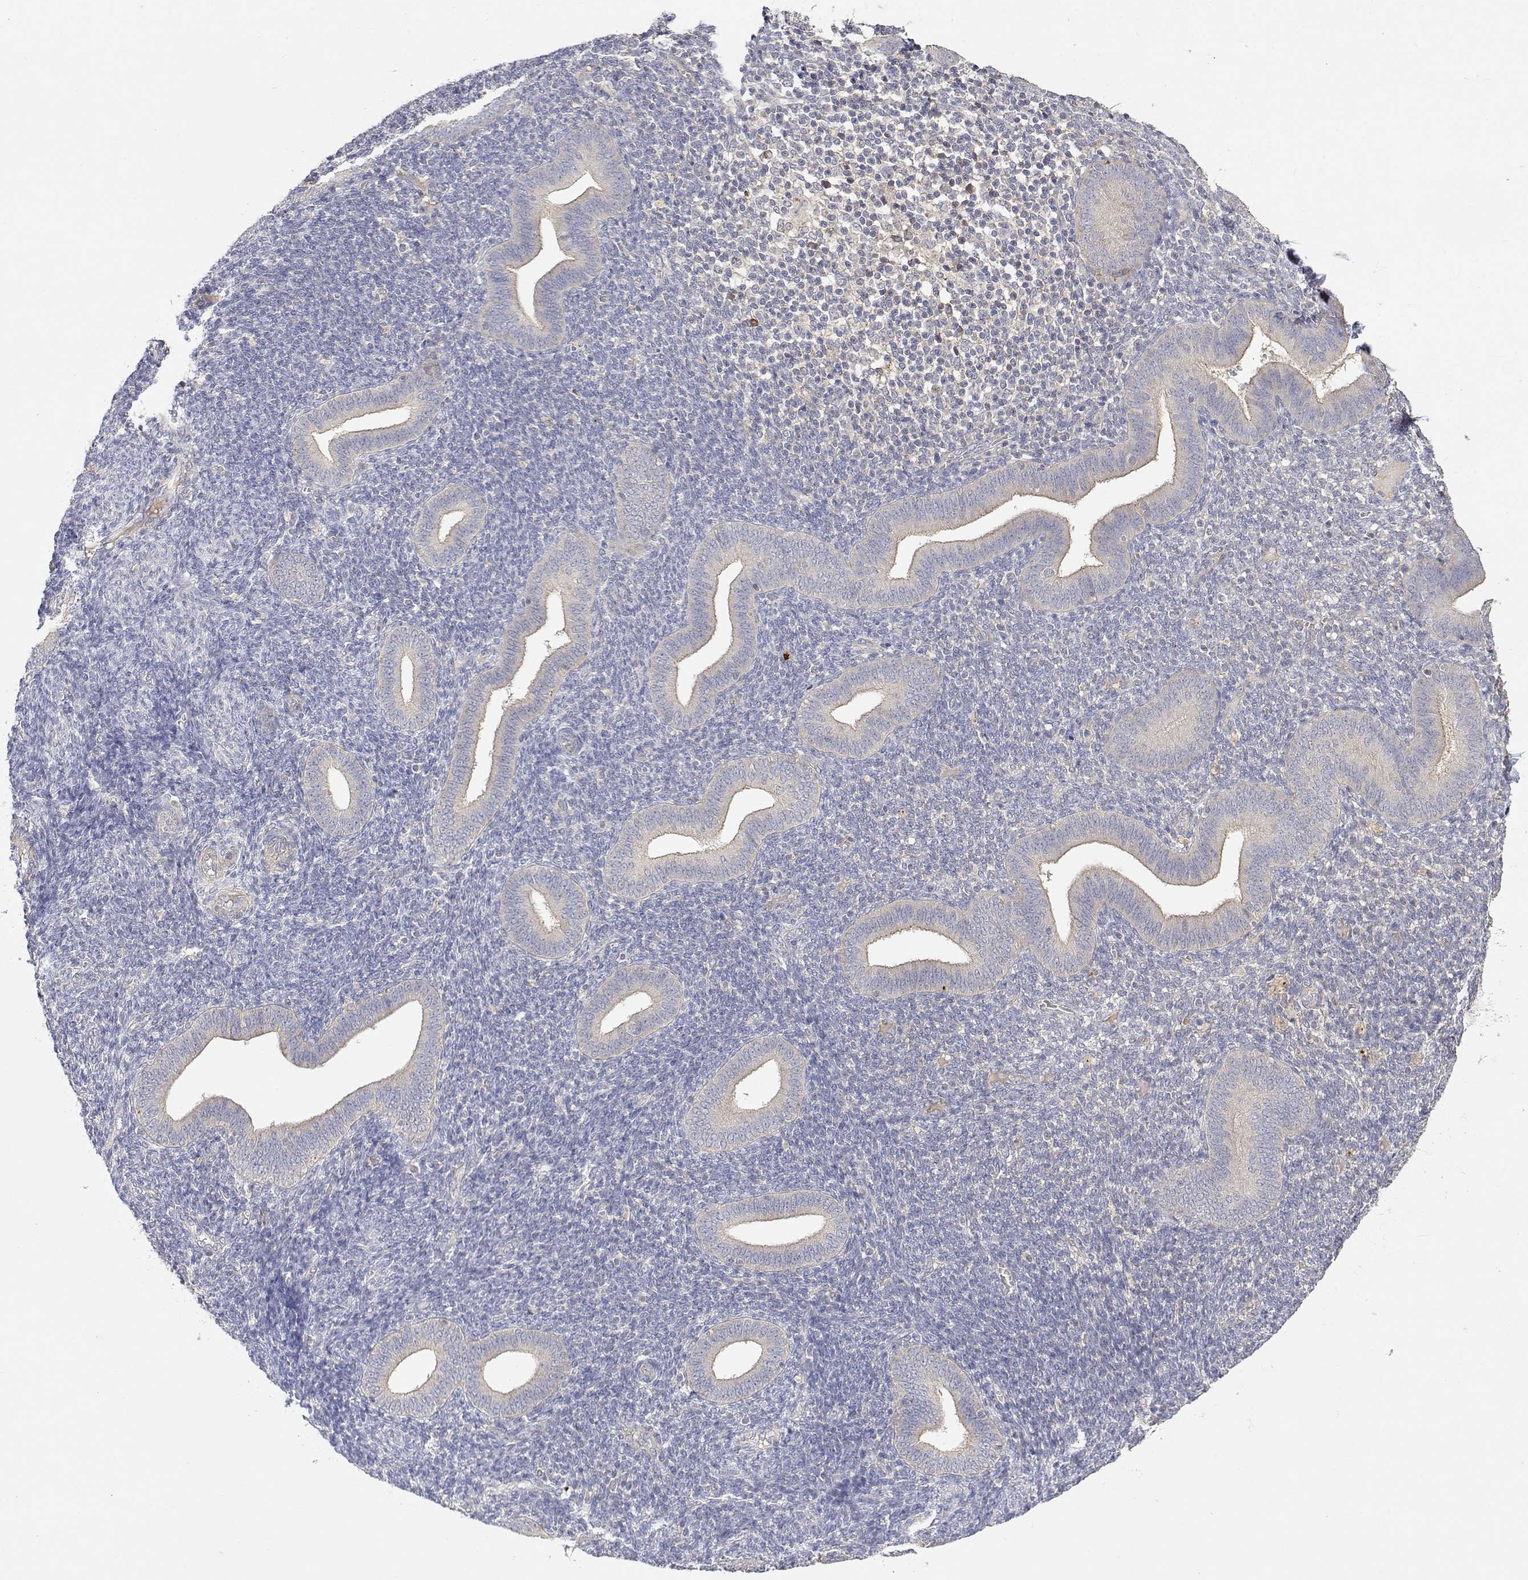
{"staining": {"intensity": "negative", "quantity": "none", "location": "none"}, "tissue": "endometrium", "cell_type": "Cells in endometrial stroma", "image_type": "normal", "snomed": [{"axis": "morphology", "description": "Normal tissue, NOS"}, {"axis": "topography", "description": "Endometrium"}], "caption": "Endometrium stained for a protein using immunohistochemistry (IHC) demonstrates no staining cells in endometrial stroma.", "gene": "LONRF3", "patient": {"sex": "female", "age": 25}}